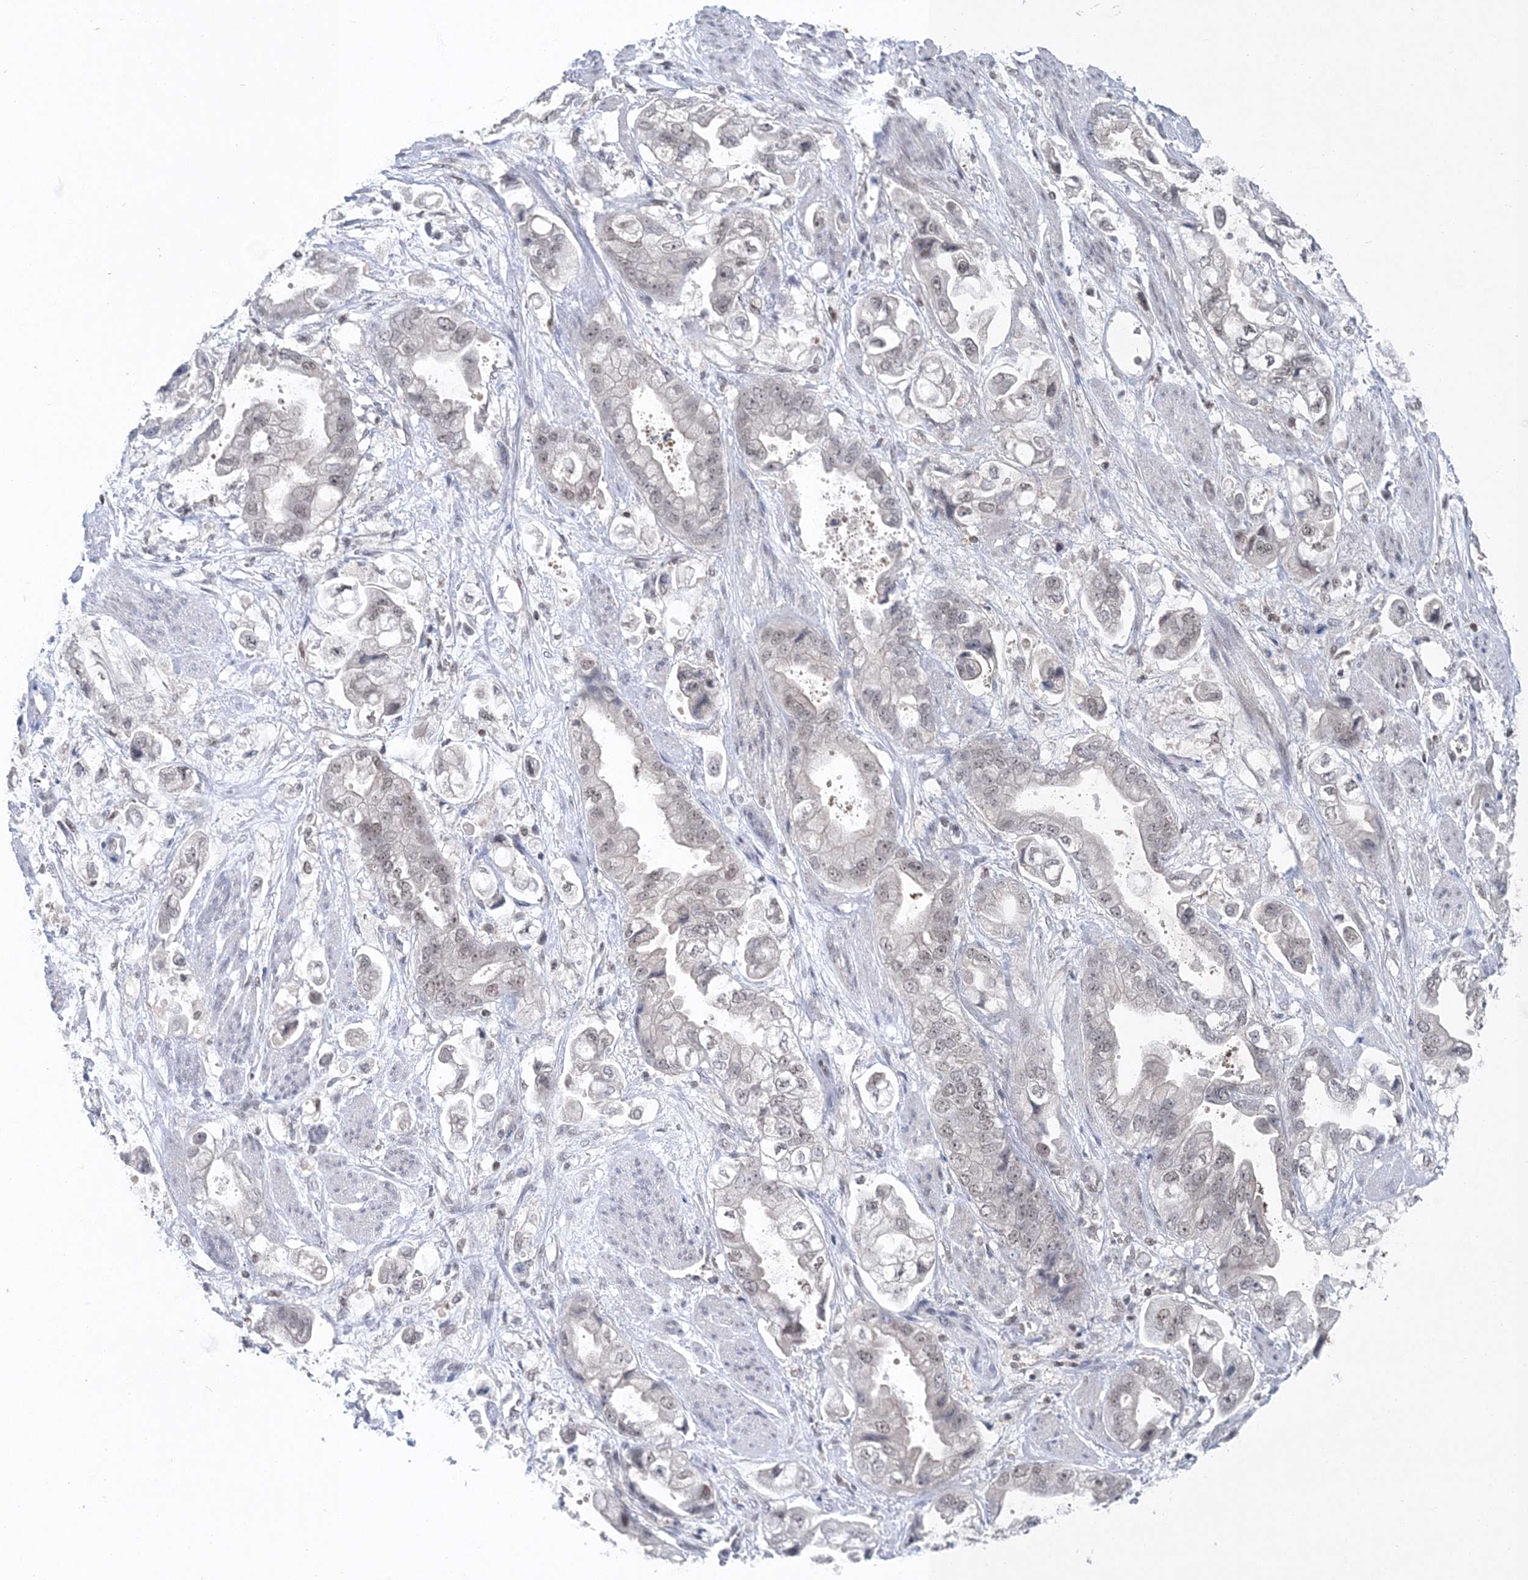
{"staining": {"intensity": "weak", "quantity": "25%-75%", "location": "nuclear"}, "tissue": "stomach cancer", "cell_type": "Tumor cells", "image_type": "cancer", "snomed": [{"axis": "morphology", "description": "Adenocarcinoma, NOS"}, {"axis": "topography", "description": "Stomach"}], "caption": "Immunohistochemical staining of stomach cancer (adenocarcinoma) reveals low levels of weak nuclear staining in approximately 25%-75% of tumor cells.", "gene": "PDS5A", "patient": {"sex": "male", "age": 62}}